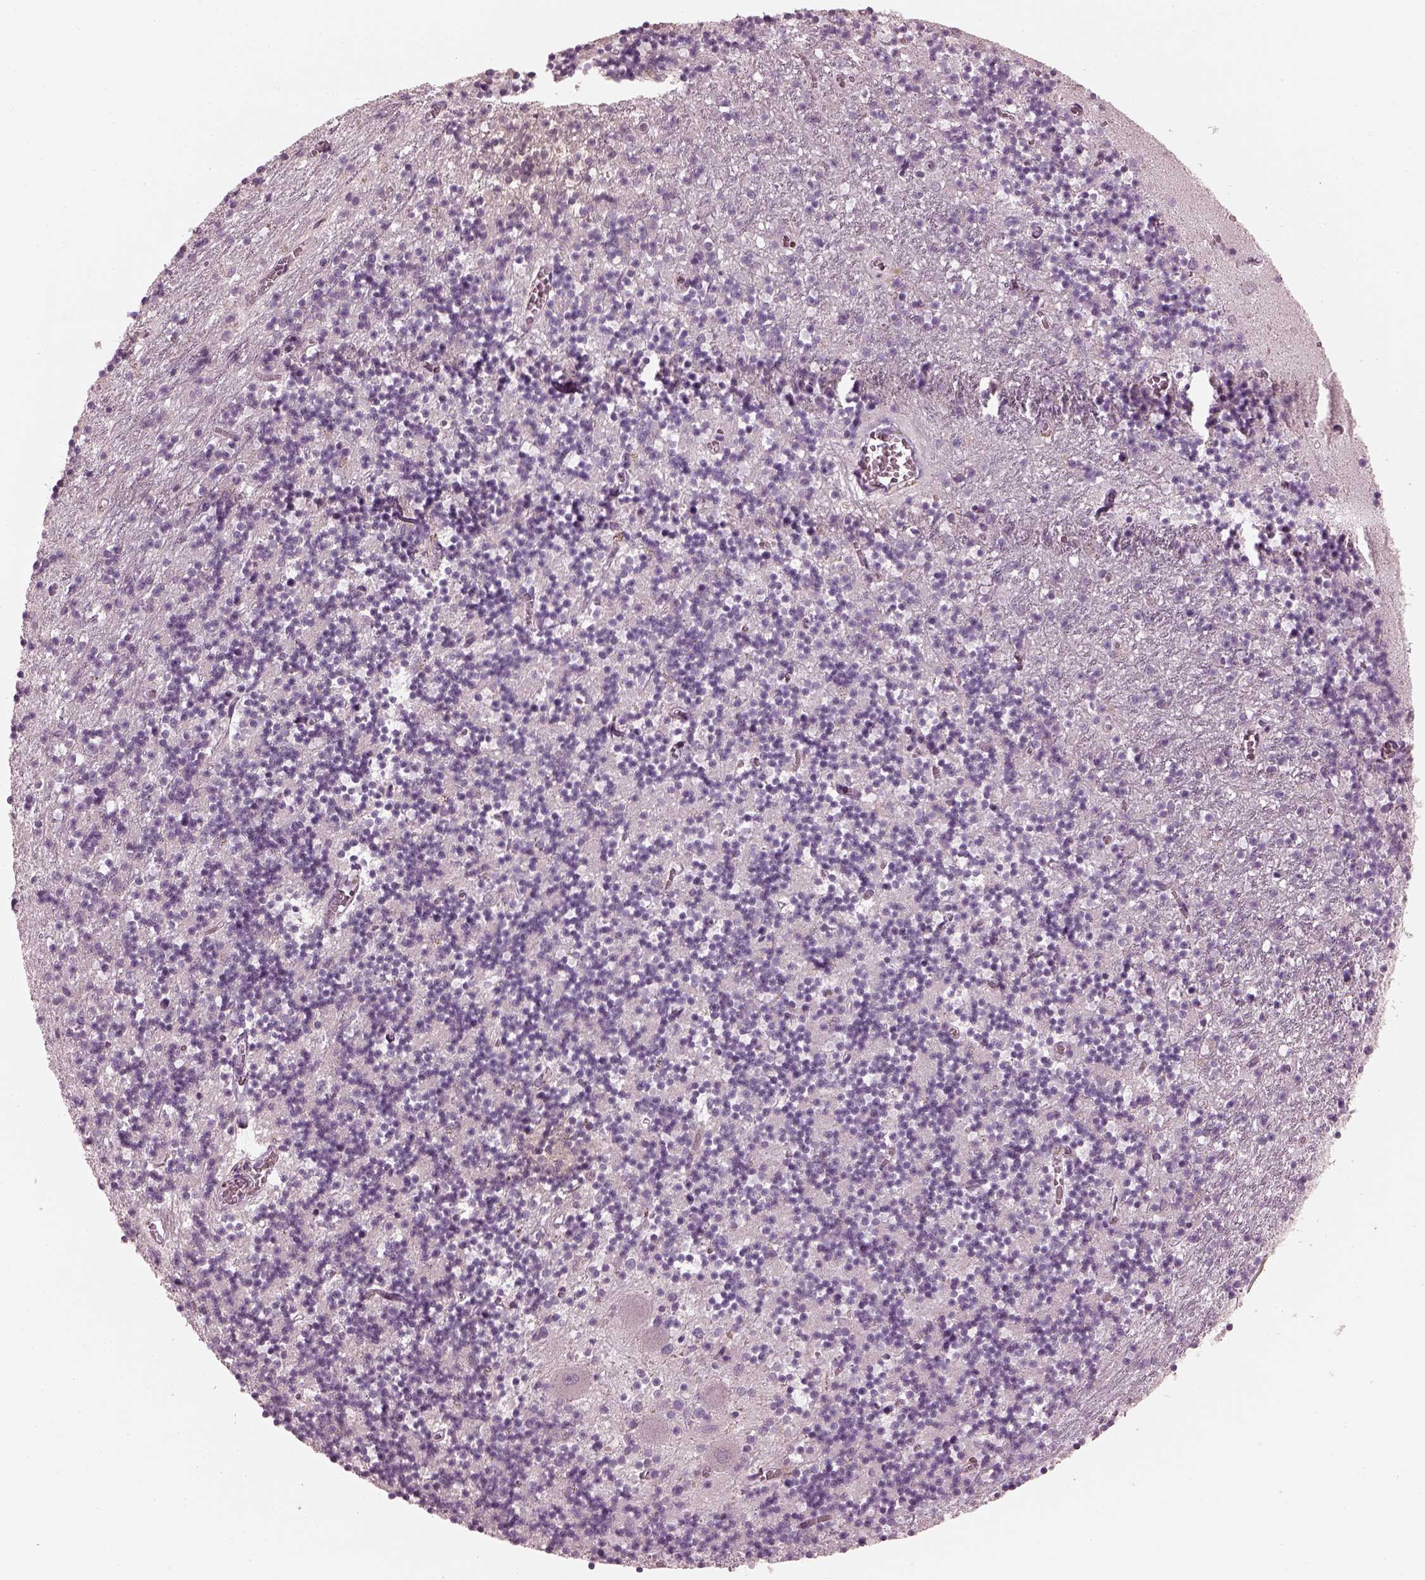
{"staining": {"intensity": "negative", "quantity": "none", "location": "none"}, "tissue": "cerebellum", "cell_type": "Cells in granular layer", "image_type": "normal", "snomed": [{"axis": "morphology", "description": "Normal tissue, NOS"}, {"axis": "topography", "description": "Cerebellum"}], "caption": "Cells in granular layer are negative for protein expression in benign human cerebellum. (DAB immunohistochemistry visualized using brightfield microscopy, high magnification).", "gene": "OPTC", "patient": {"sex": "female", "age": 64}}